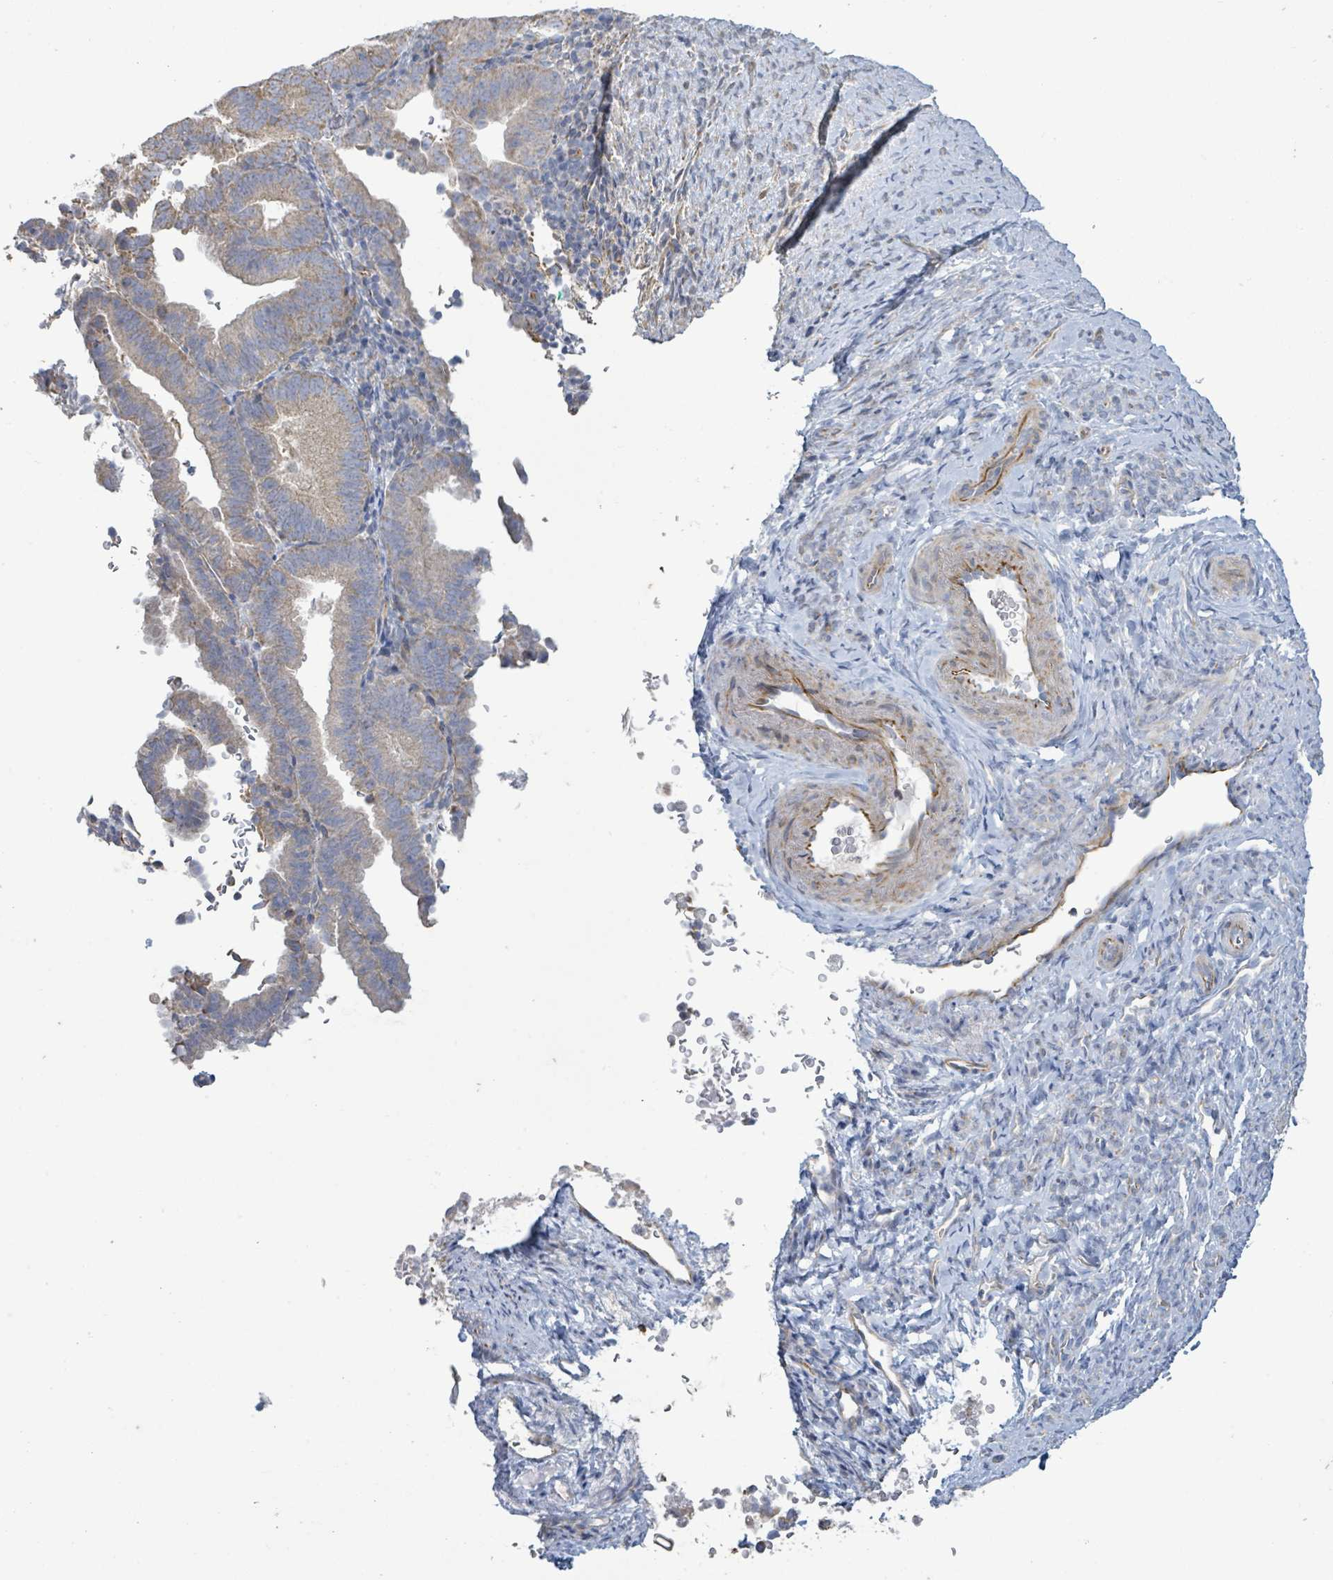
{"staining": {"intensity": "weak", "quantity": ">75%", "location": "cytoplasmic/membranous"}, "tissue": "endometrial cancer", "cell_type": "Tumor cells", "image_type": "cancer", "snomed": [{"axis": "morphology", "description": "Adenocarcinoma, NOS"}, {"axis": "topography", "description": "Endometrium"}], "caption": "Weak cytoplasmic/membranous protein staining is present in about >75% of tumor cells in endometrial cancer. Using DAB (3,3'-diaminobenzidine) (brown) and hematoxylin (blue) stains, captured at high magnification using brightfield microscopy.", "gene": "ALG12", "patient": {"sex": "female", "age": 70}}